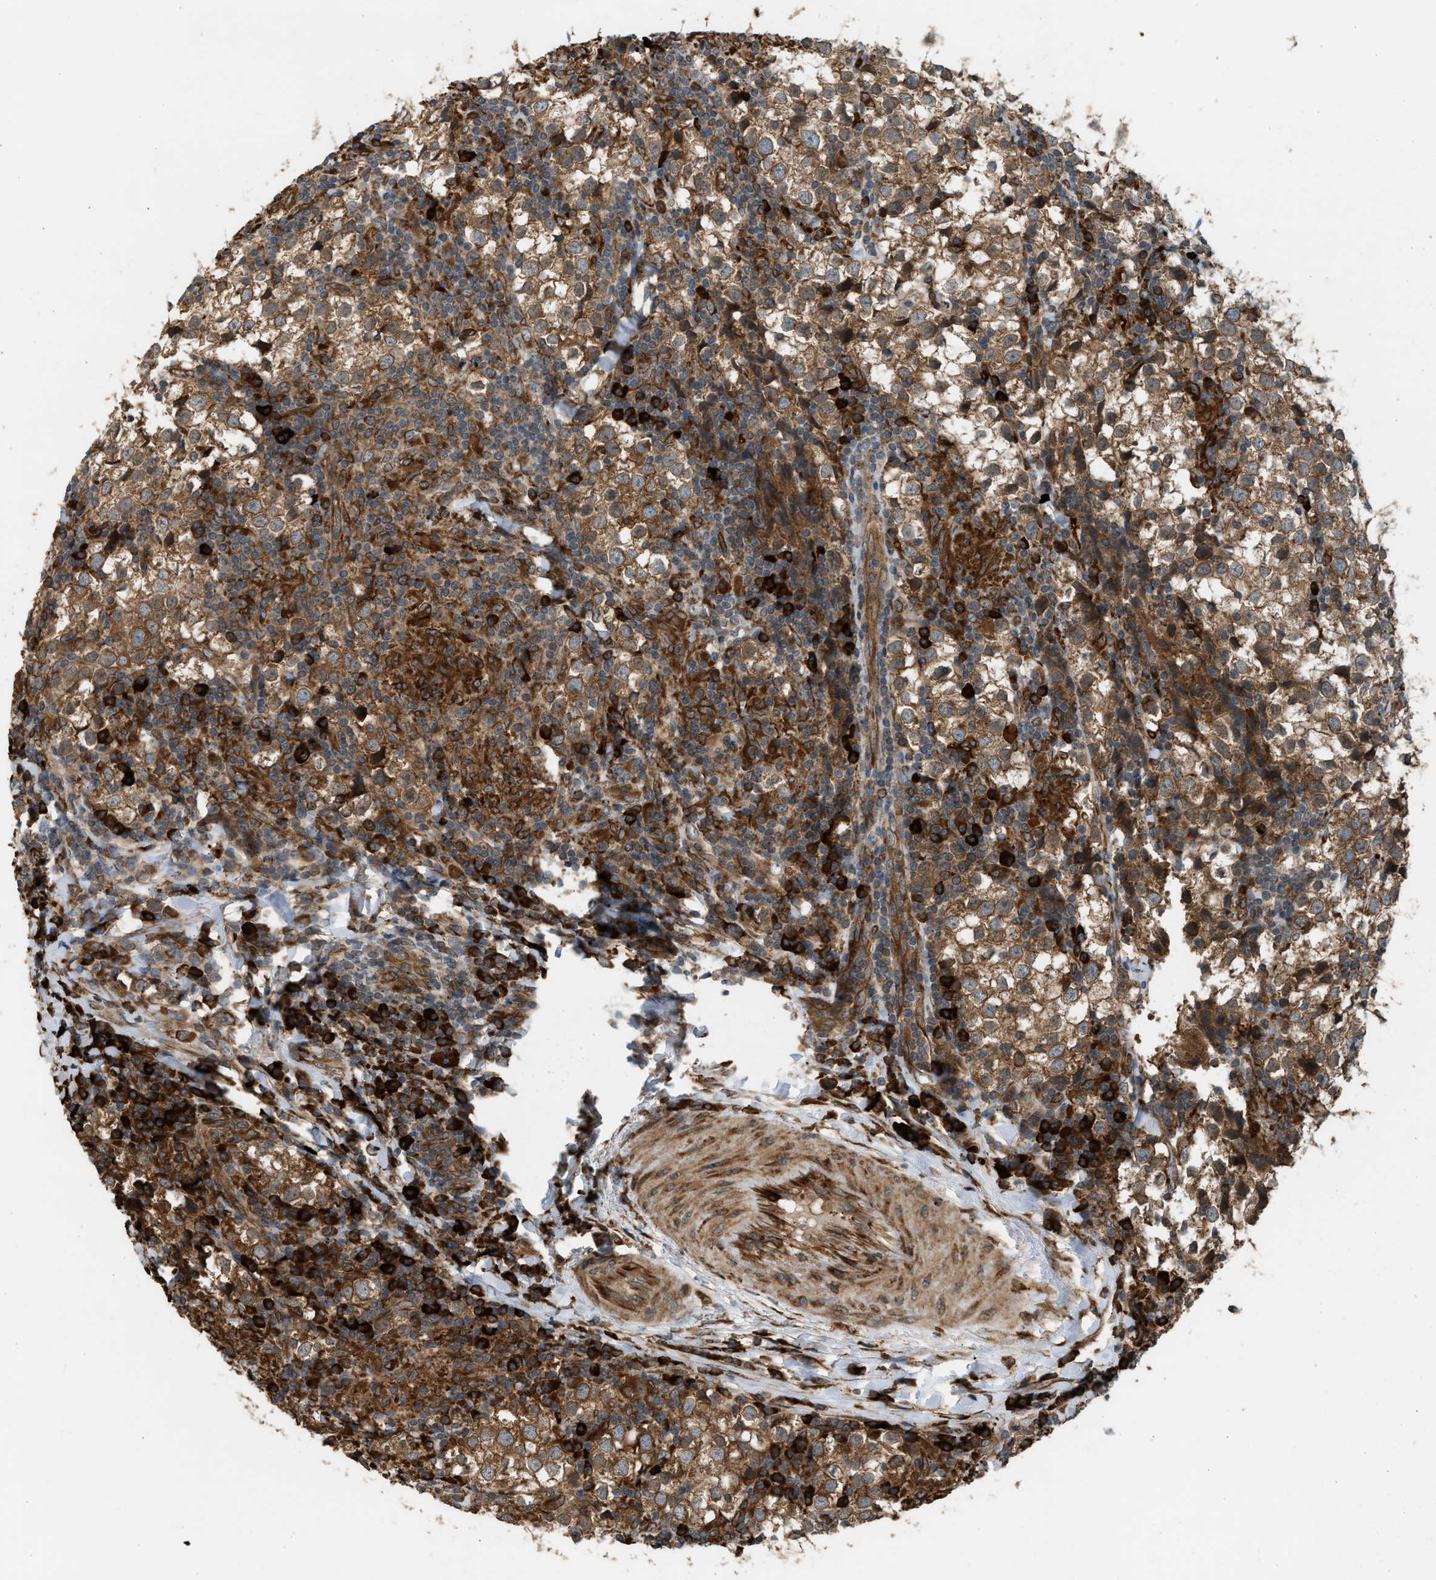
{"staining": {"intensity": "moderate", "quantity": ">75%", "location": "cytoplasmic/membranous"}, "tissue": "testis cancer", "cell_type": "Tumor cells", "image_type": "cancer", "snomed": [{"axis": "morphology", "description": "Seminoma, NOS"}, {"axis": "morphology", "description": "Carcinoma, Embryonal, NOS"}, {"axis": "topography", "description": "Testis"}], "caption": "Brown immunohistochemical staining in human testis cancer (embryonal carcinoma) displays moderate cytoplasmic/membranous expression in about >75% of tumor cells.", "gene": "BAIAP2L1", "patient": {"sex": "male", "age": 36}}